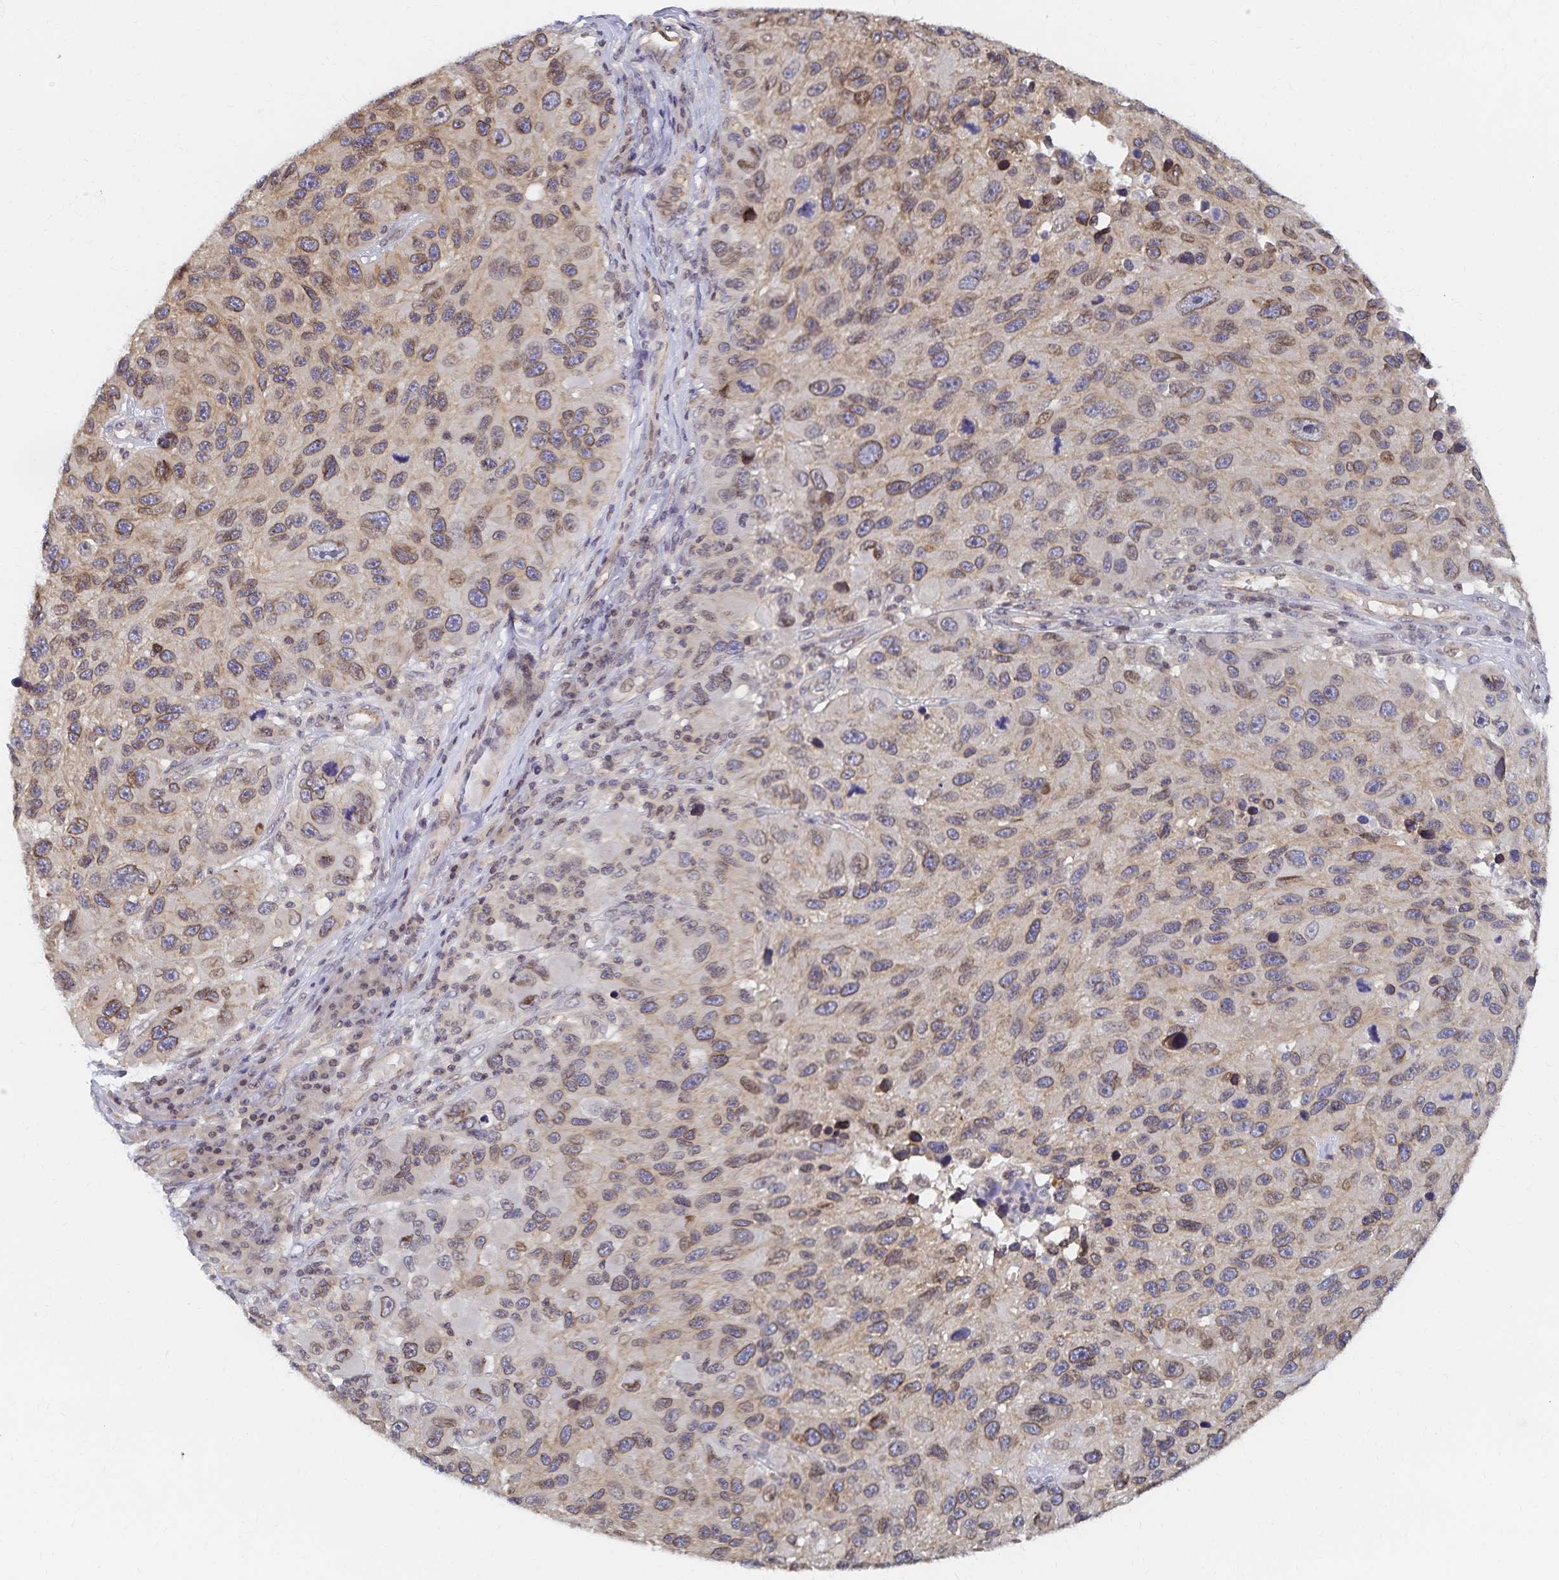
{"staining": {"intensity": "weak", "quantity": "25%-75%", "location": "cytoplasmic/membranous"}, "tissue": "melanoma", "cell_type": "Tumor cells", "image_type": "cancer", "snomed": [{"axis": "morphology", "description": "Malignant melanoma, NOS"}, {"axis": "topography", "description": "Skin"}], "caption": "Human melanoma stained with a brown dye shows weak cytoplasmic/membranous positive expression in approximately 25%-75% of tumor cells.", "gene": "RAB9B", "patient": {"sex": "male", "age": 53}}